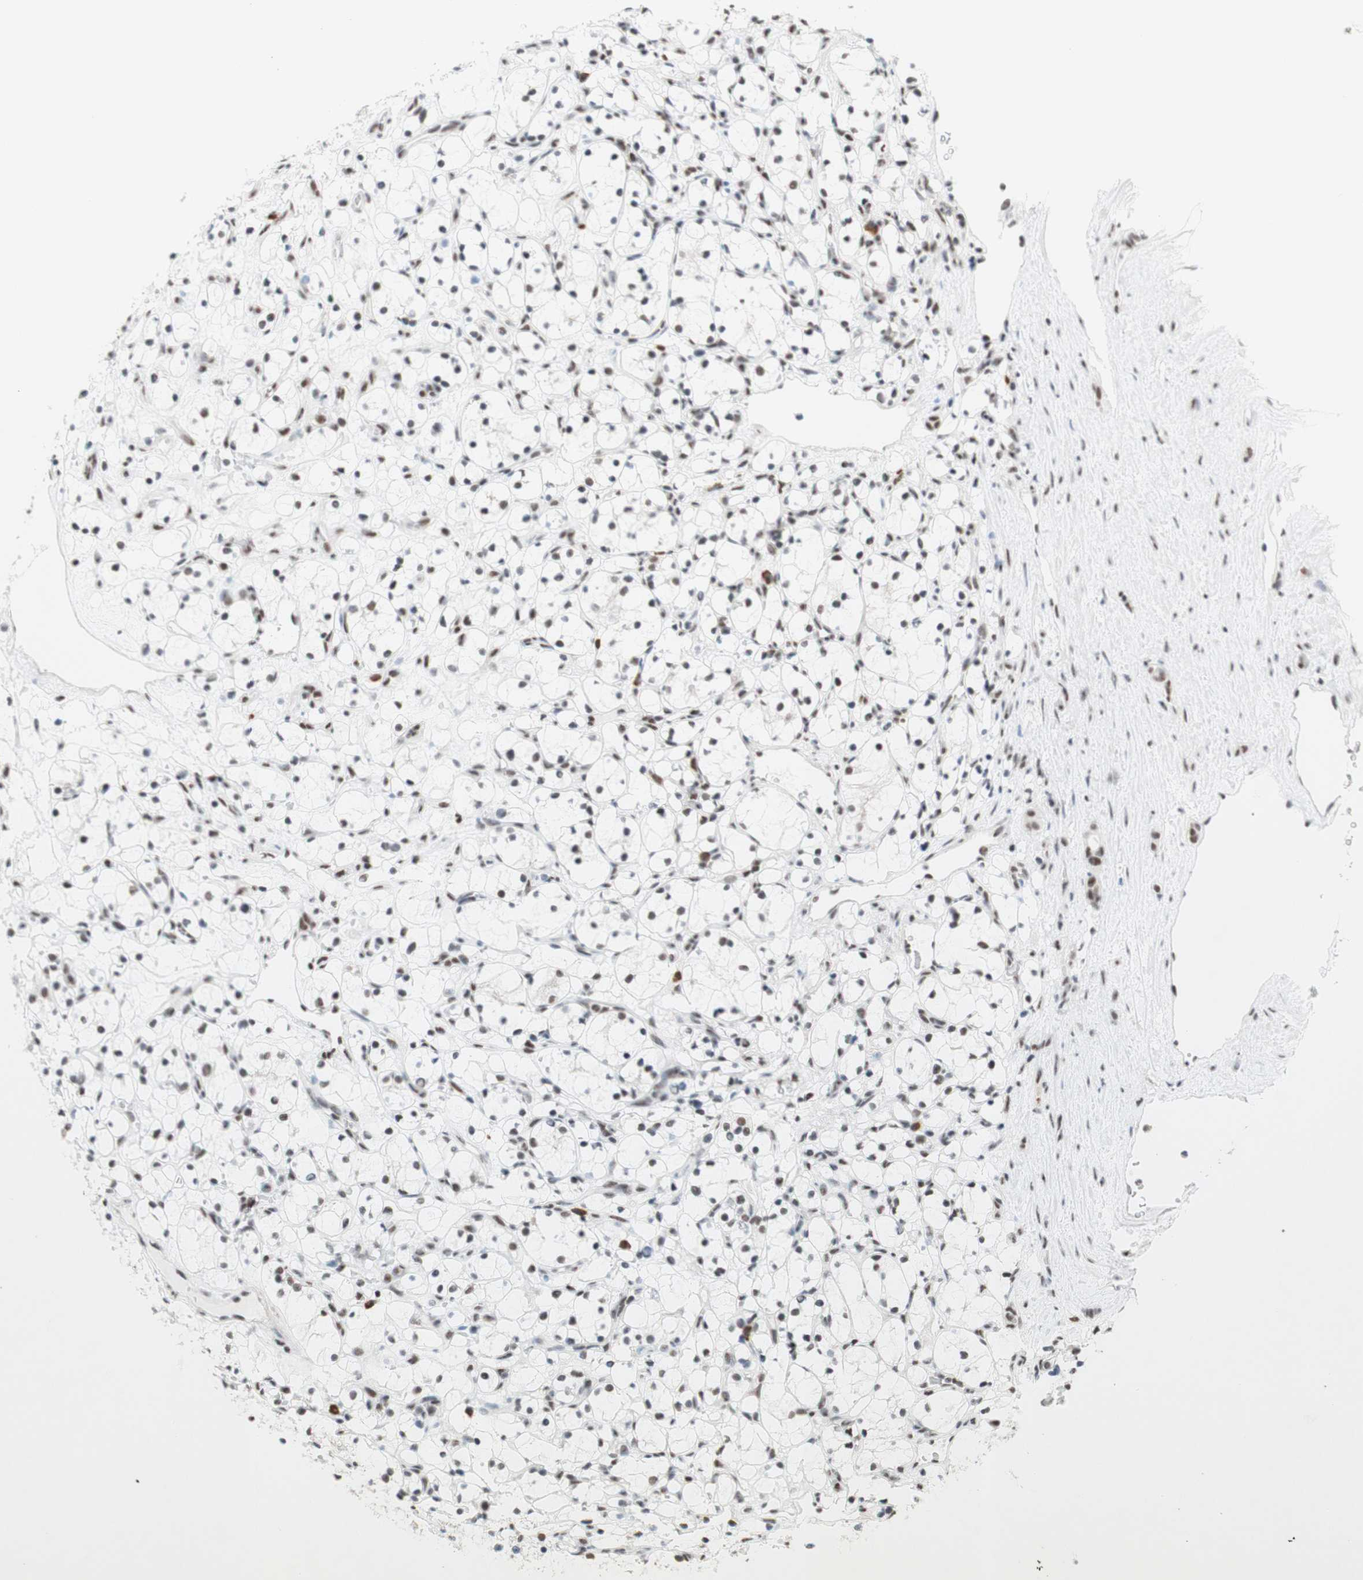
{"staining": {"intensity": "negative", "quantity": "none", "location": "none"}, "tissue": "renal cancer", "cell_type": "Tumor cells", "image_type": "cancer", "snomed": [{"axis": "morphology", "description": "Adenocarcinoma, NOS"}, {"axis": "topography", "description": "Kidney"}], "caption": "IHC of human renal adenocarcinoma demonstrates no positivity in tumor cells.", "gene": "PRPF19", "patient": {"sex": "female", "age": 69}}